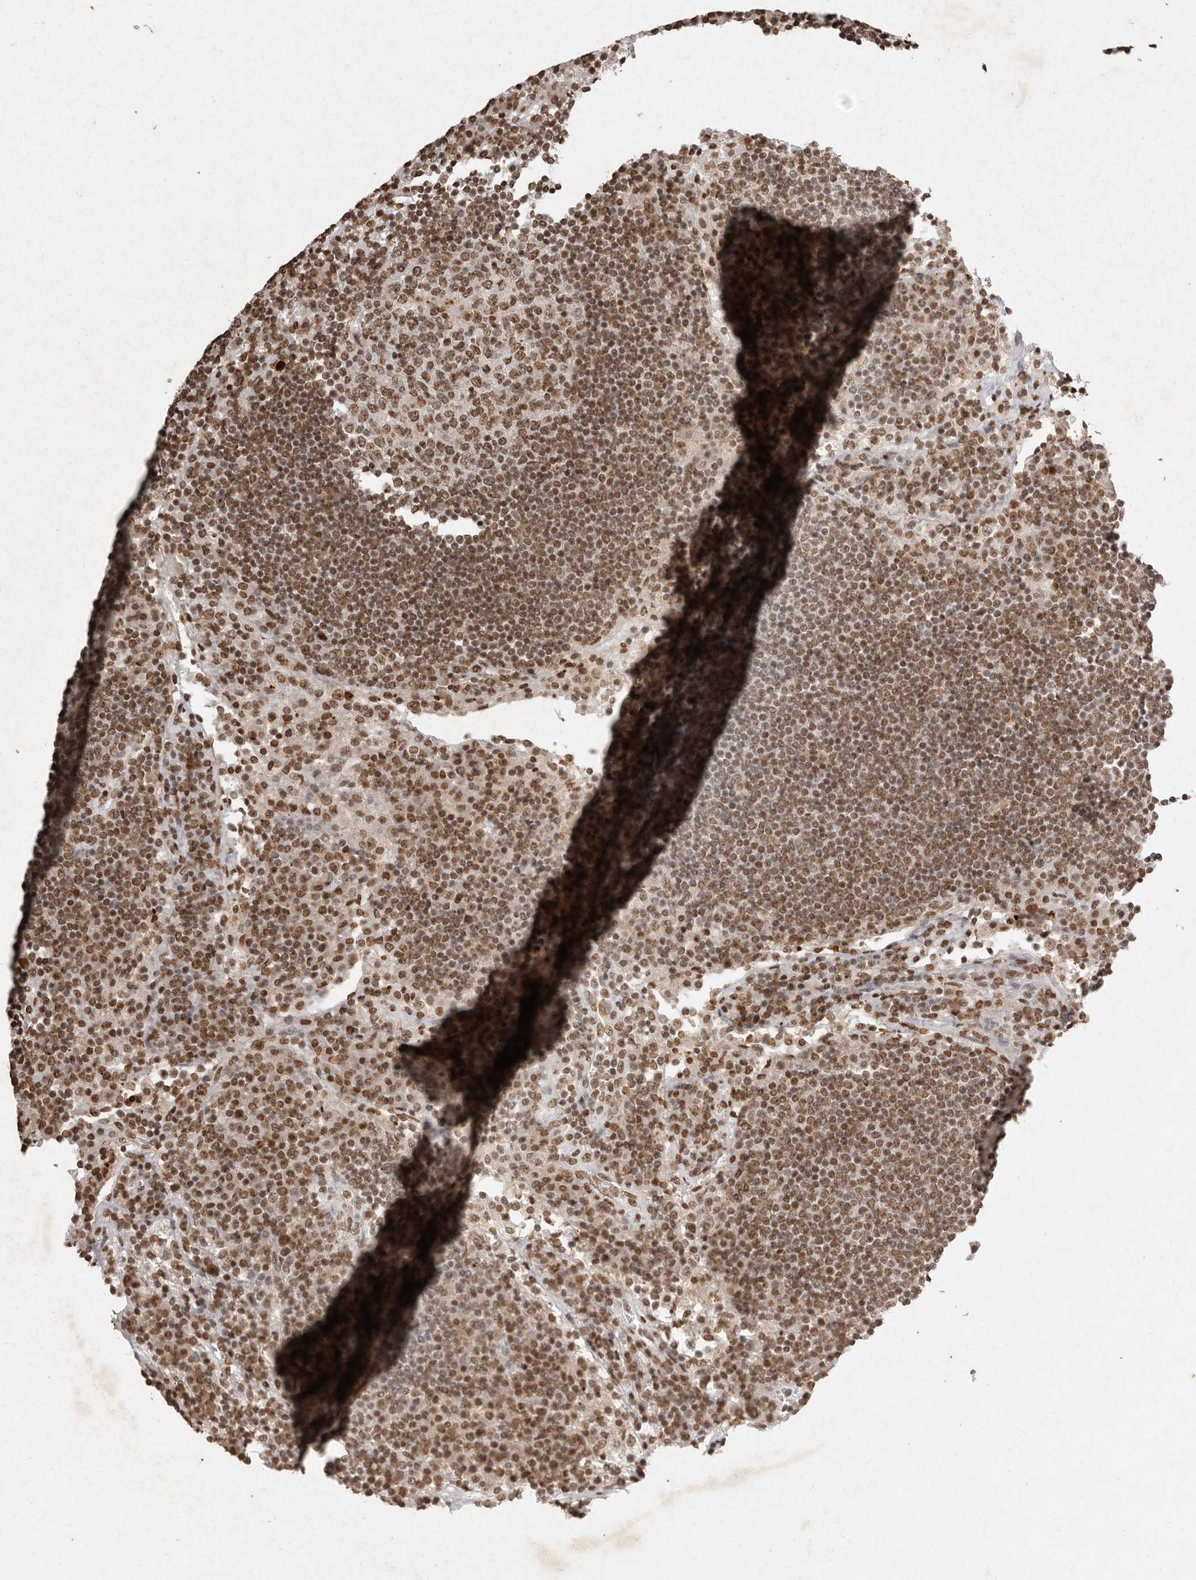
{"staining": {"intensity": "moderate", "quantity": ">75%", "location": "nuclear"}, "tissue": "lymph node", "cell_type": "Germinal center cells", "image_type": "normal", "snomed": [{"axis": "morphology", "description": "Normal tissue, NOS"}, {"axis": "topography", "description": "Lymph node"}], "caption": "Lymph node stained with a brown dye reveals moderate nuclear positive positivity in about >75% of germinal center cells.", "gene": "NKX3", "patient": {"sex": "female", "age": 53}}